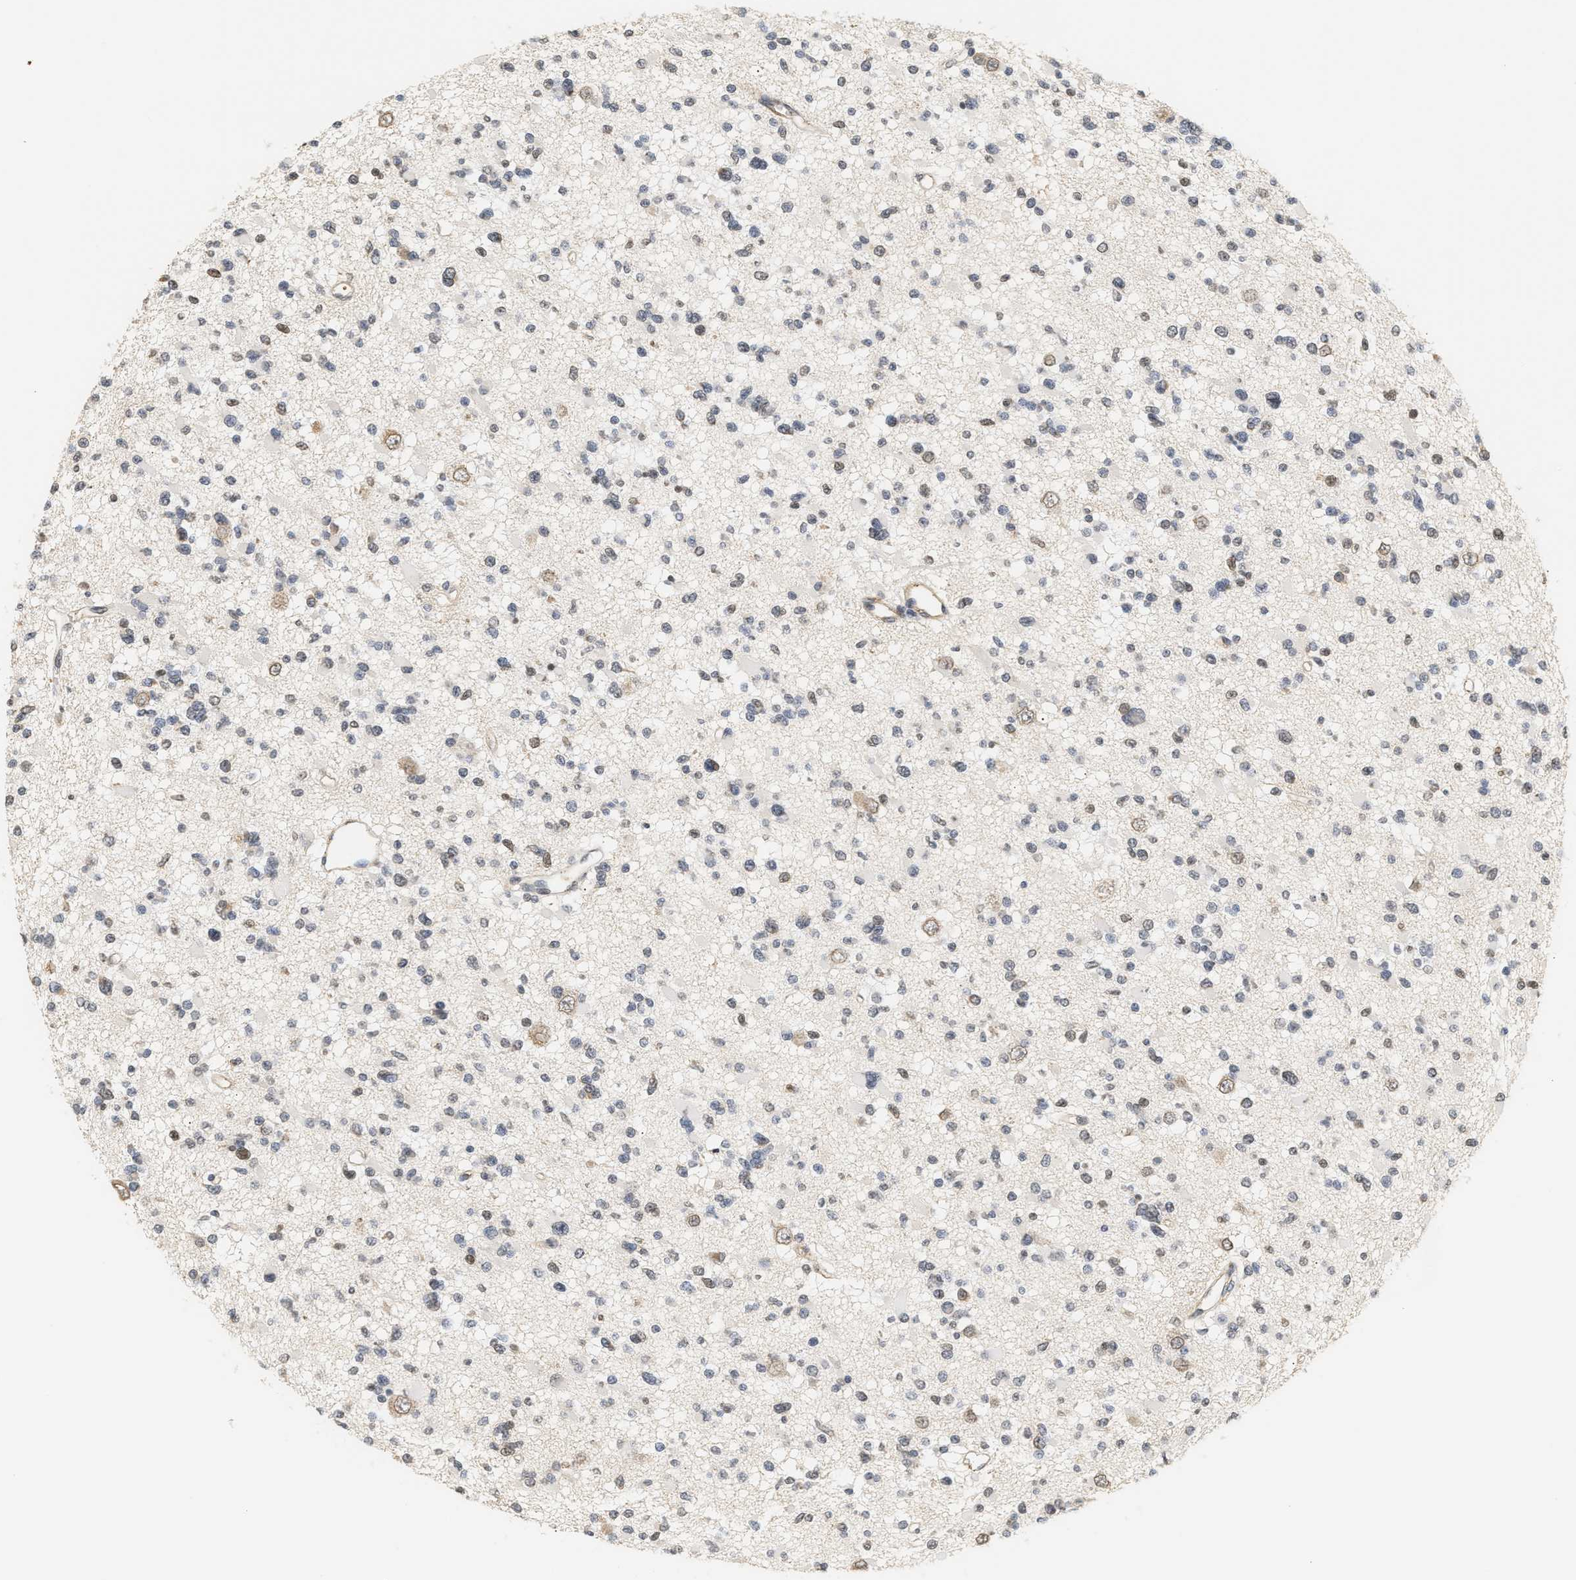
{"staining": {"intensity": "weak", "quantity": "25%-75%", "location": "nuclear"}, "tissue": "glioma", "cell_type": "Tumor cells", "image_type": "cancer", "snomed": [{"axis": "morphology", "description": "Glioma, malignant, Low grade"}, {"axis": "topography", "description": "Brain"}], "caption": "A high-resolution histopathology image shows immunohistochemistry staining of glioma, which reveals weak nuclear staining in approximately 25%-75% of tumor cells.", "gene": "PLXND1", "patient": {"sex": "female", "age": 22}}